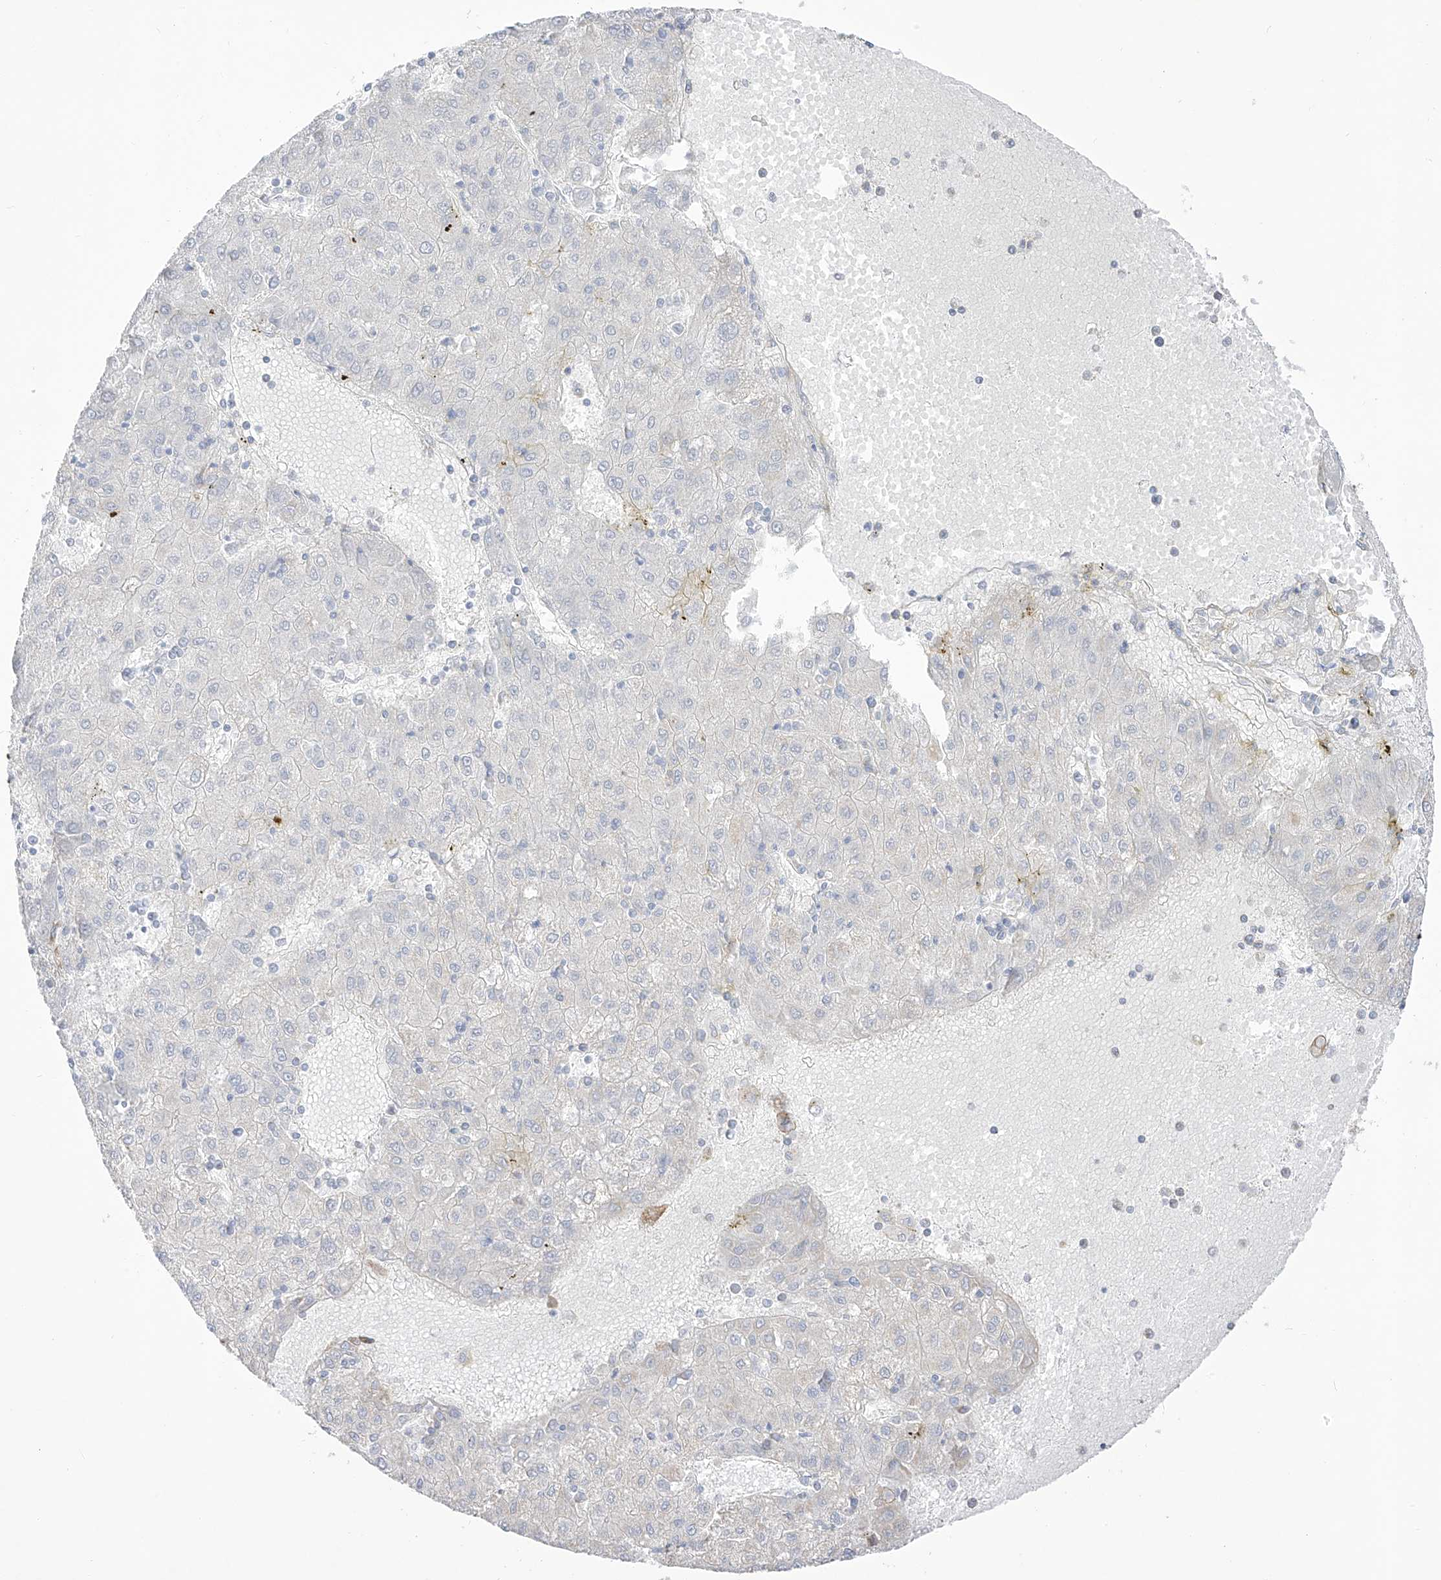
{"staining": {"intensity": "negative", "quantity": "none", "location": "none"}, "tissue": "liver cancer", "cell_type": "Tumor cells", "image_type": "cancer", "snomed": [{"axis": "morphology", "description": "Carcinoma, Hepatocellular, NOS"}, {"axis": "topography", "description": "Liver"}], "caption": "Immunohistochemistry (IHC) micrograph of hepatocellular carcinoma (liver) stained for a protein (brown), which demonstrates no staining in tumor cells.", "gene": "RCHY1", "patient": {"sex": "male", "age": 72}}